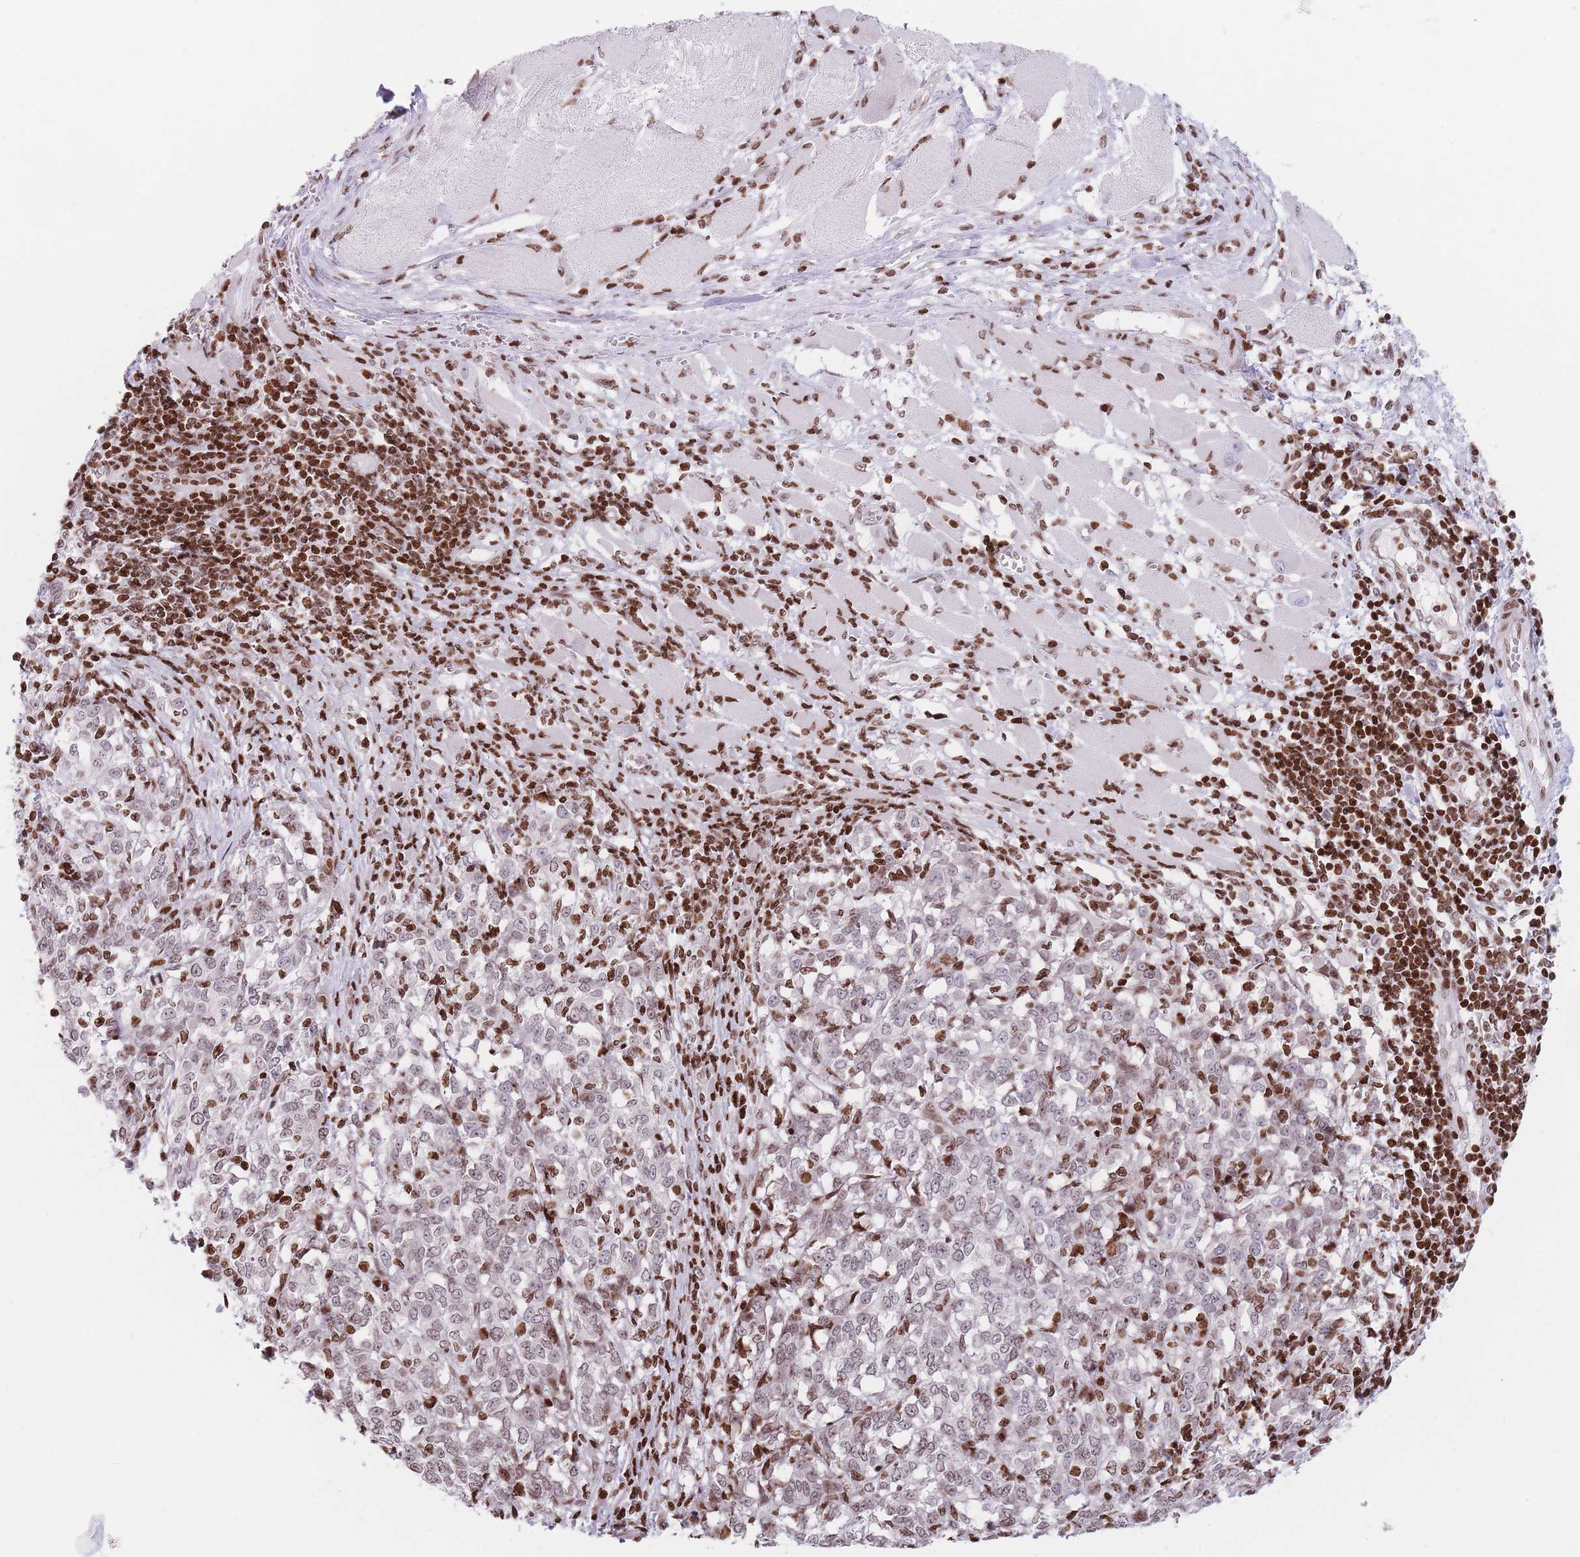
{"staining": {"intensity": "moderate", "quantity": ">75%", "location": "nuclear"}, "tissue": "melanoma", "cell_type": "Tumor cells", "image_type": "cancer", "snomed": [{"axis": "morphology", "description": "Malignant melanoma, NOS"}, {"axis": "topography", "description": "Skin"}], "caption": "Malignant melanoma tissue reveals moderate nuclear expression in approximately >75% of tumor cells", "gene": "AK9", "patient": {"sex": "female", "age": 72}}